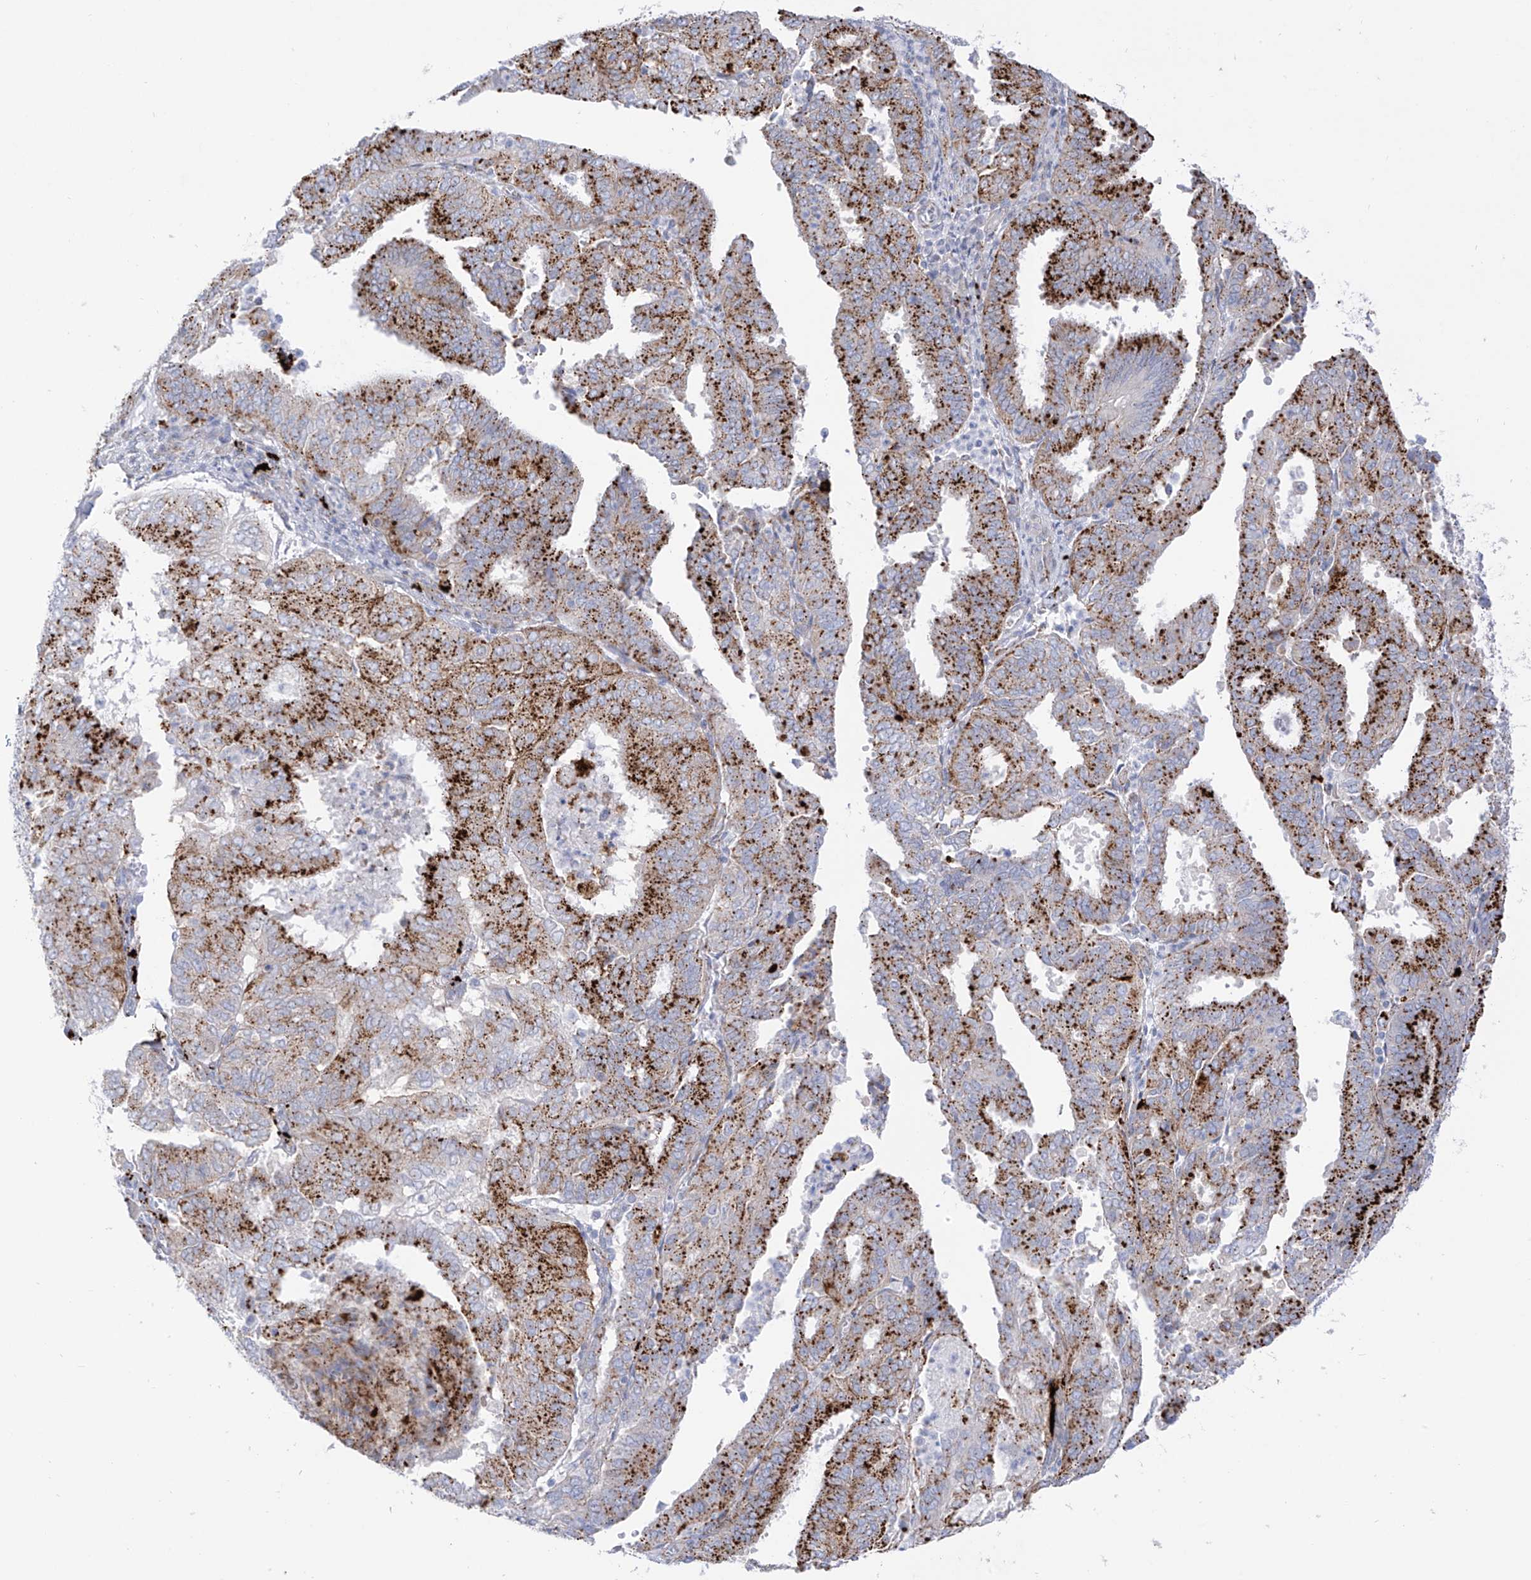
{"staining": {"intensity": "strong", "quantity": ">75%", "location": "cytoplasmic/membranous"}, "tissue": "endometrial cancer", "cell_type": "Tumor cells", "image_type": "cancer", "snomed": [{"axis": "morphology", "description": "Adenocarcinoma, NOS"}, {"axis": "topography", "description": "Uterus"}], "caption": "Endometrial cancer stained with immunohistochemistry reveals strong cytoplasmic/membranous expression in about >75% of tumor cells. The staining was performed using DAB (3,3'-diaminobenzidine), with brown indicating positive protein expression. Nuclei are stained blue with hematoxylin.", "gene": "PSPH", "patient": {"sex": "female", "age": 60}}